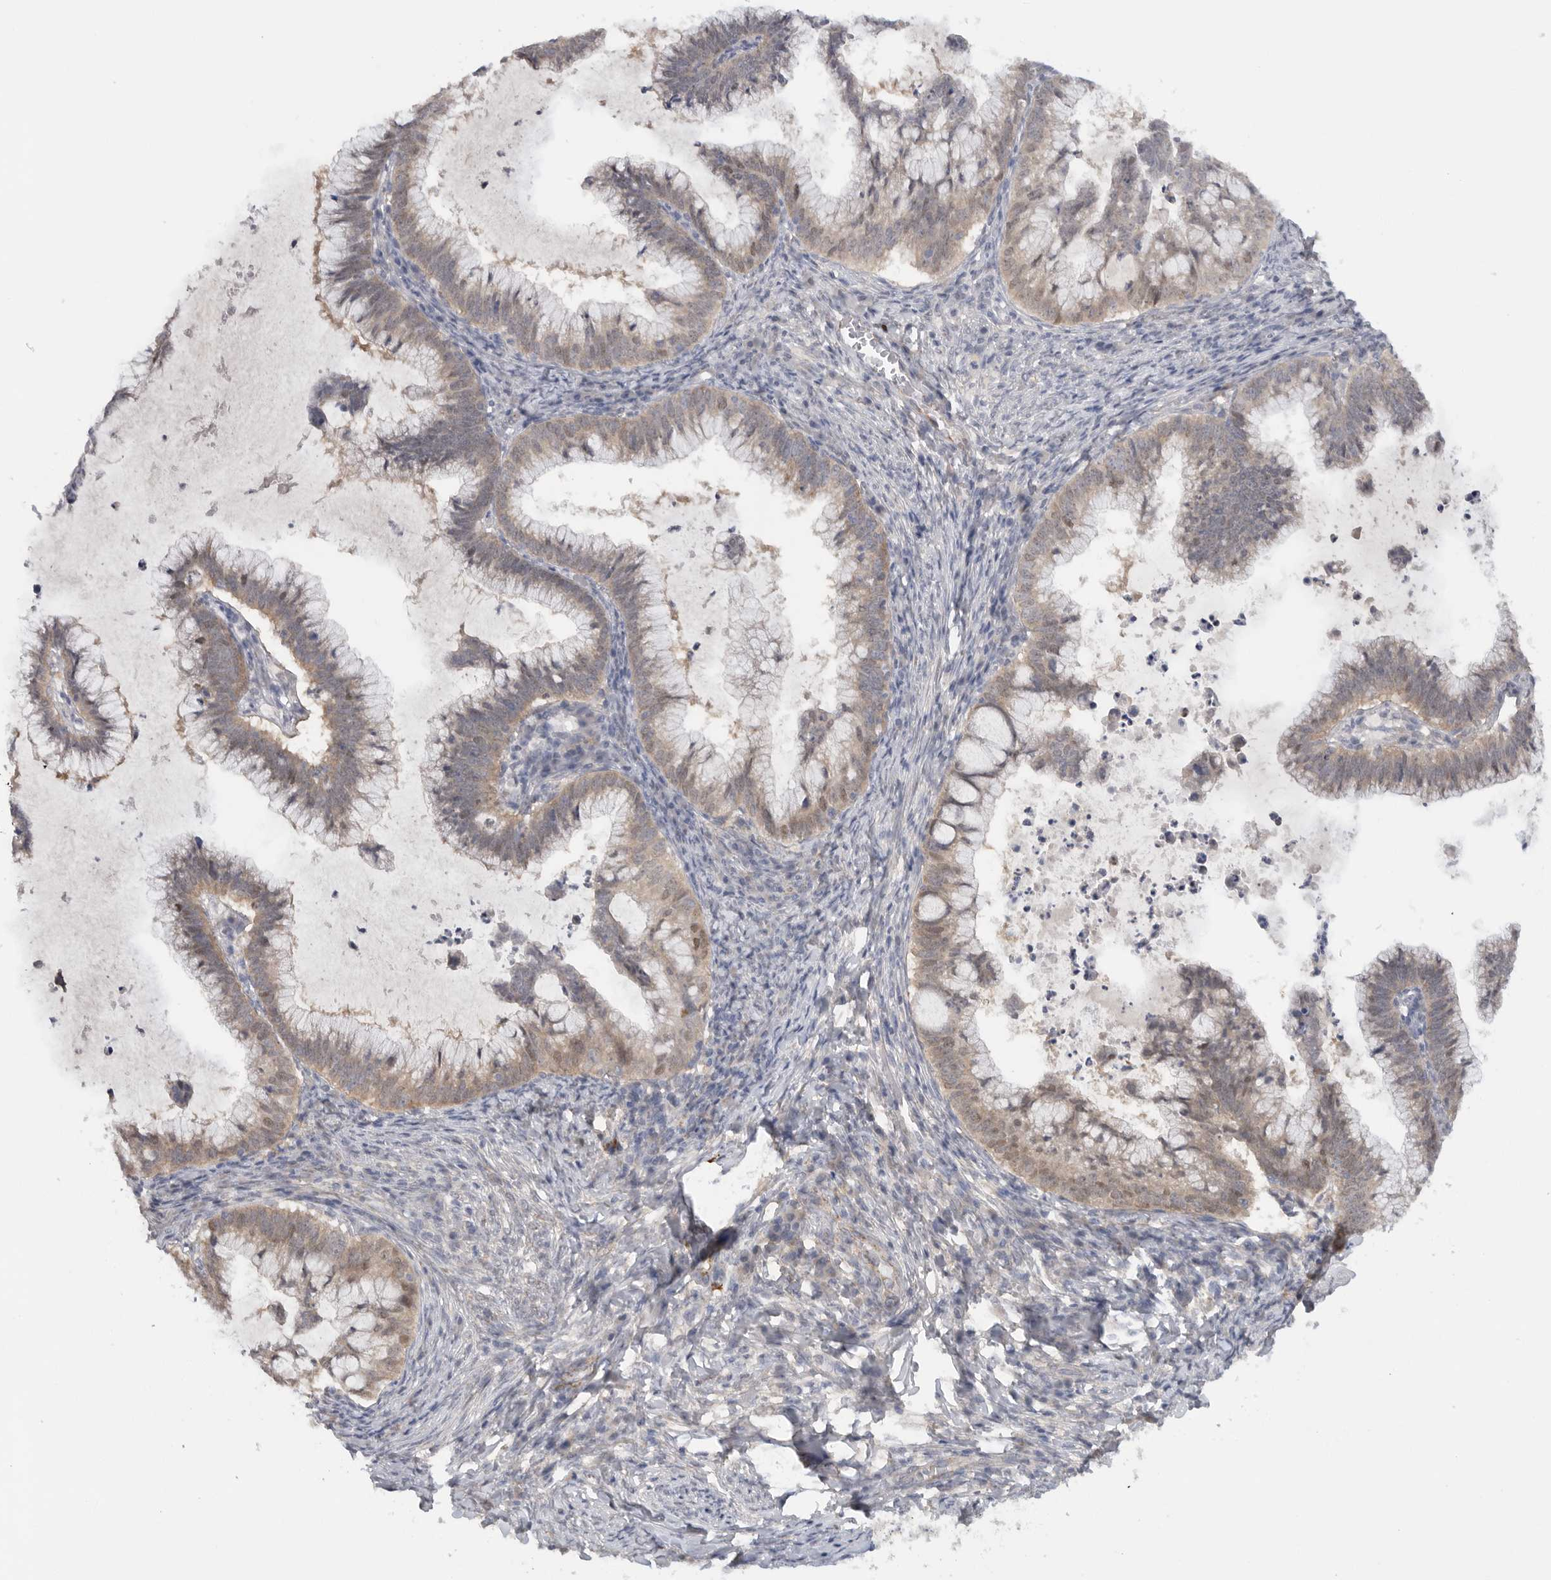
{"staining": {"intensity": "weak", "quantity": "25%-75%", "location": "cytoplasmic/membranous,nuclear"}, "tissue": "cervical cancer", "cell_type": "Tumor cells", "image_type": "cancer", "snomed": [{"axis": "morphology", "description": "Adenocarcinoma, NOS"}, {"axis": "topography", "description": "Cervix"}], "caption": "DAB (3,3'-diaminobenzidine) immunohistochemical staining of human adenocarcinoma (cervical) displays weak cytoplasmic/membranous and nuclear protein expression in approximately 25%-75% of tumor cells.", "gene": "DYRK2", "patient": {"sex": "female", "age": 36}}